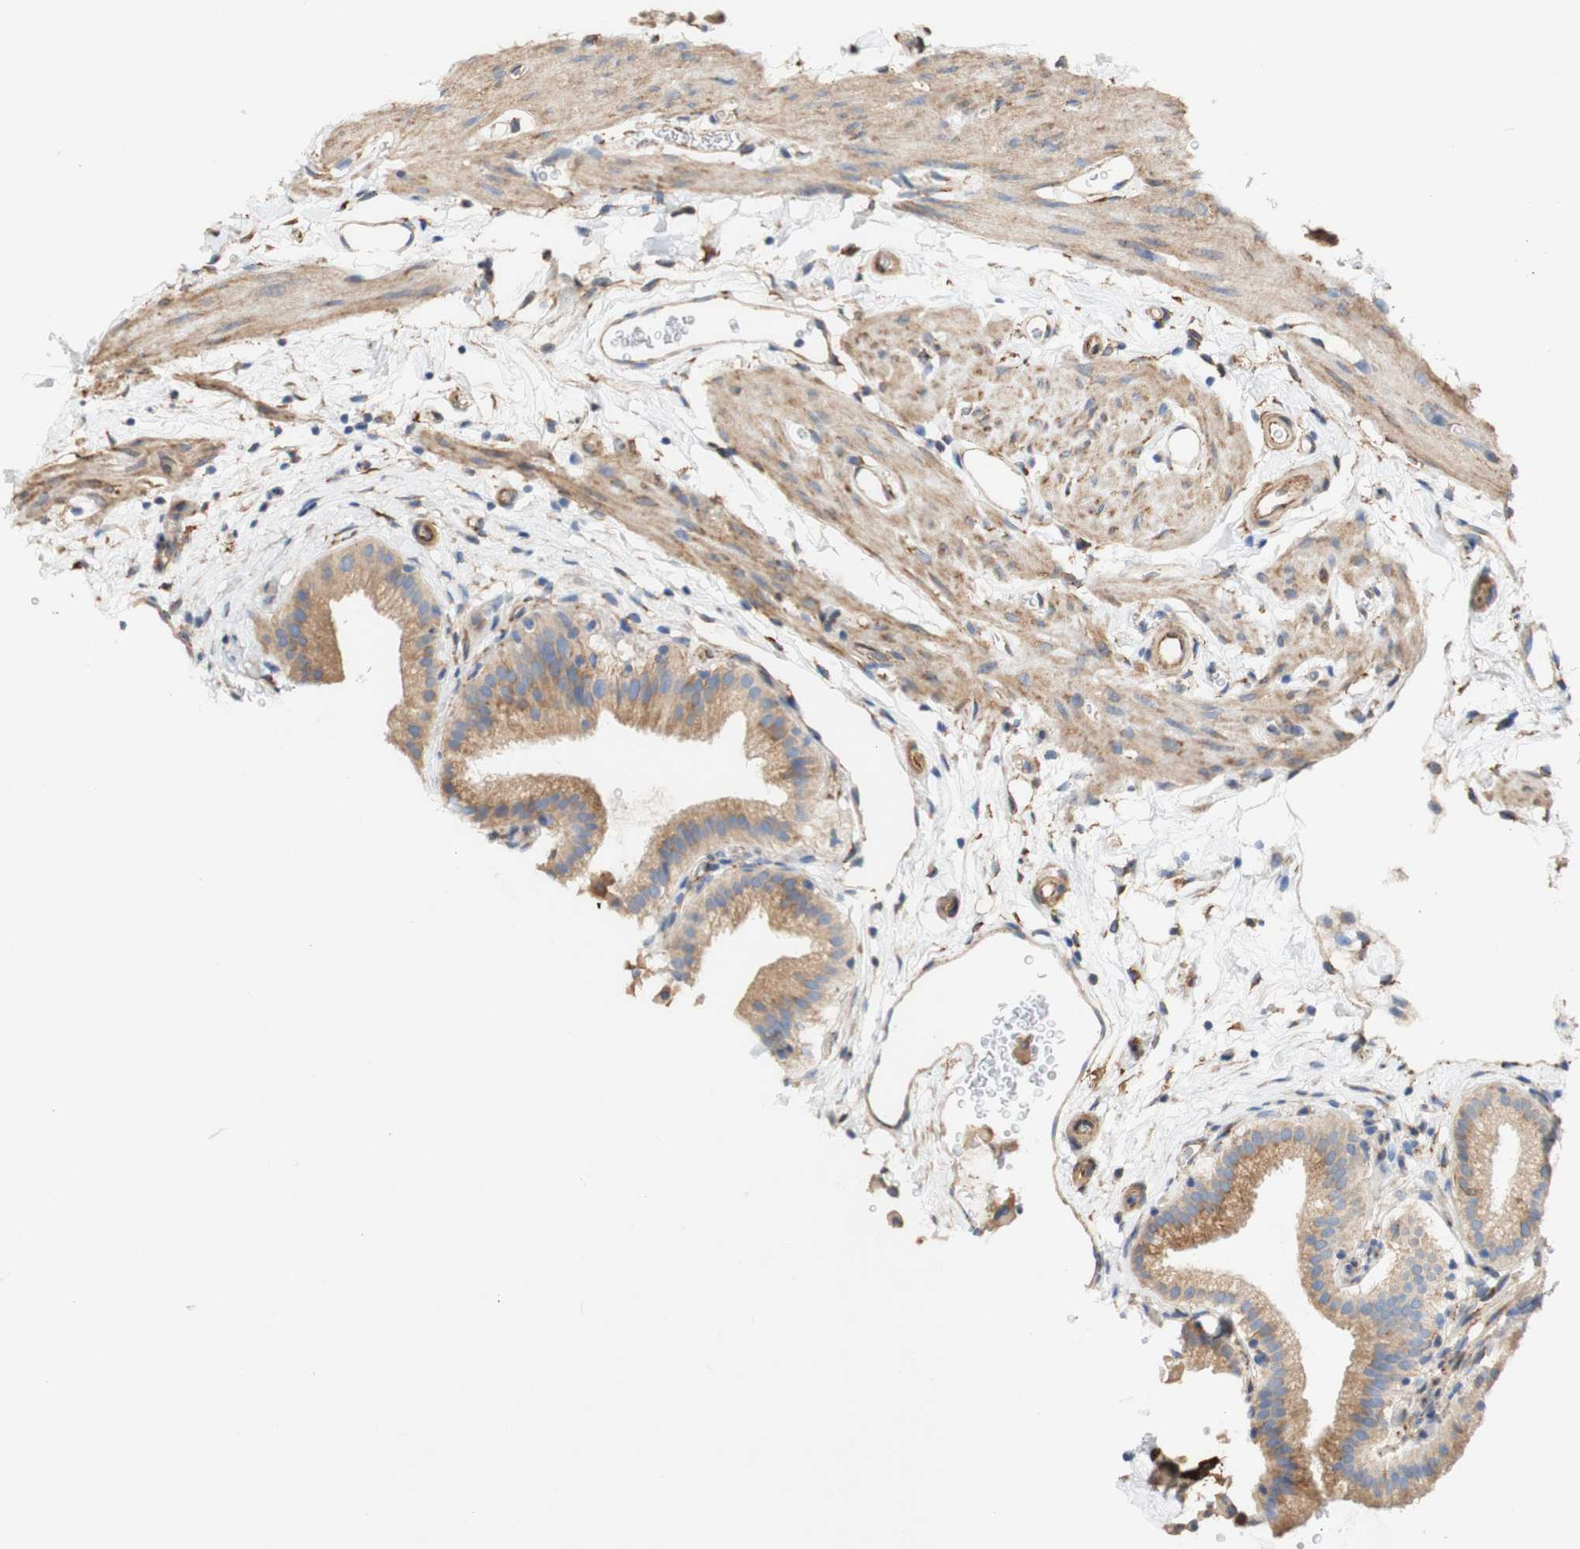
{"staining": {"intensity": "weak", "quantity": ">75%", "location": "cytoplasmic/membranous"}, "tissue": "gallbladder", "cell_type": "Glandular cells", "image_type": "normal", "snomed": [{"axis": "morphology", "description": "Normal tissue, NOS"}, {"axis": "topography", "description": "Gallbladder"}], "caption": "Weak cytoplasmic/membranous staining is seen in approximately >75% of glandular cells in unremarkable gallbladder. The staining is performed using DAB (3,3'-diaminobenzidine) brown chromogen to label protein expression. The nuclei are counter-stained blue using hematoxylin.", "gene": "EIF2AK4", "patient": {"sex": "male", "age": 54}}